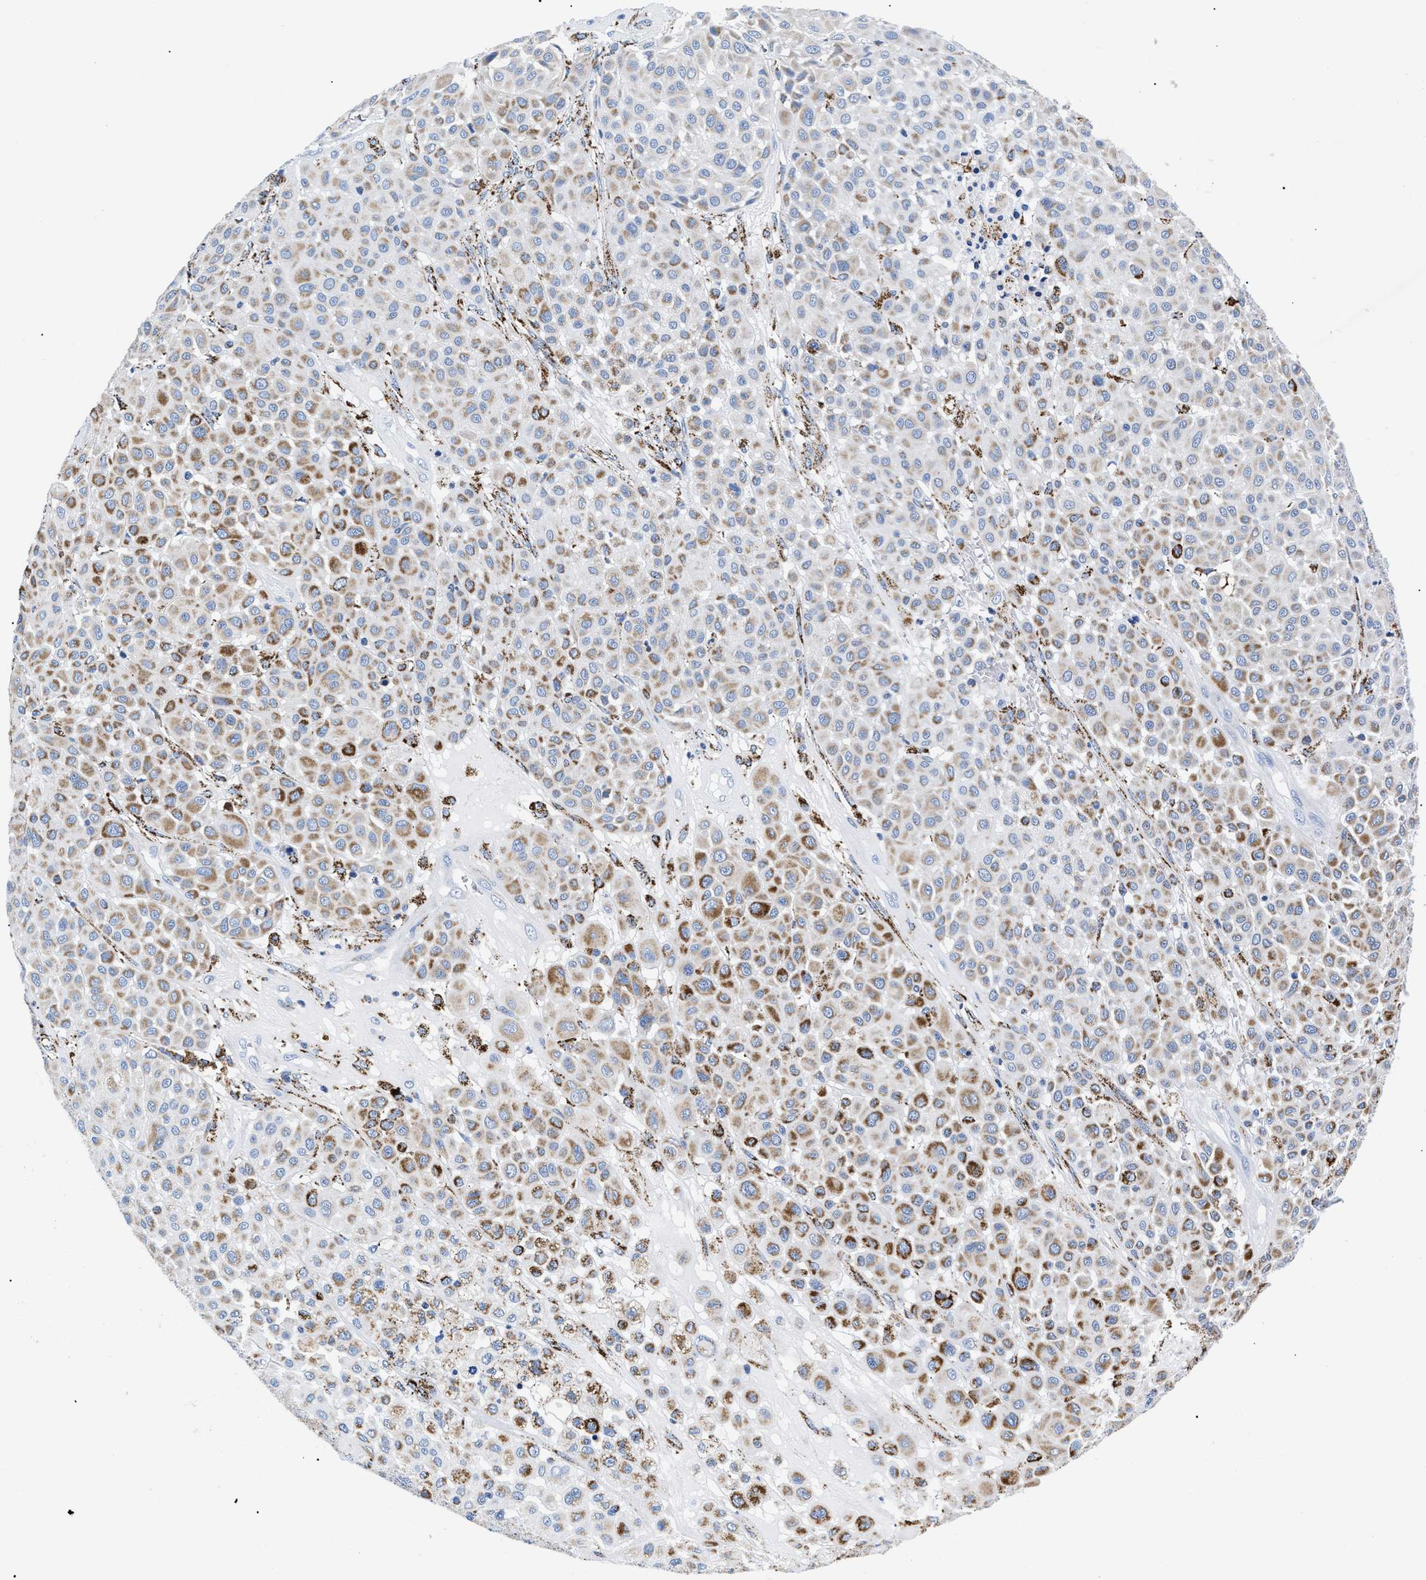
{"staining": {"intensity": "negative", "quantity": "none", "location": "none"}, "tissue": "melanoma", "cell_type": "Tumor cells", "image_type": "cancer", "snomed": [{"axis": "morphology", "description": "Malignant melanoma, Metastatic site"}, {"axis": "topography", "description": "Soft tissue"}], "caption": "This histopathology image is of malignant melanoma (metastatic site) stained with immunohistochemistry to label a protein in brown with the nuclei are counter-stained blue. There is no expression in tumor cells.", "gene": "GPR149", "patient": {"sex": "male", "age": 41}}